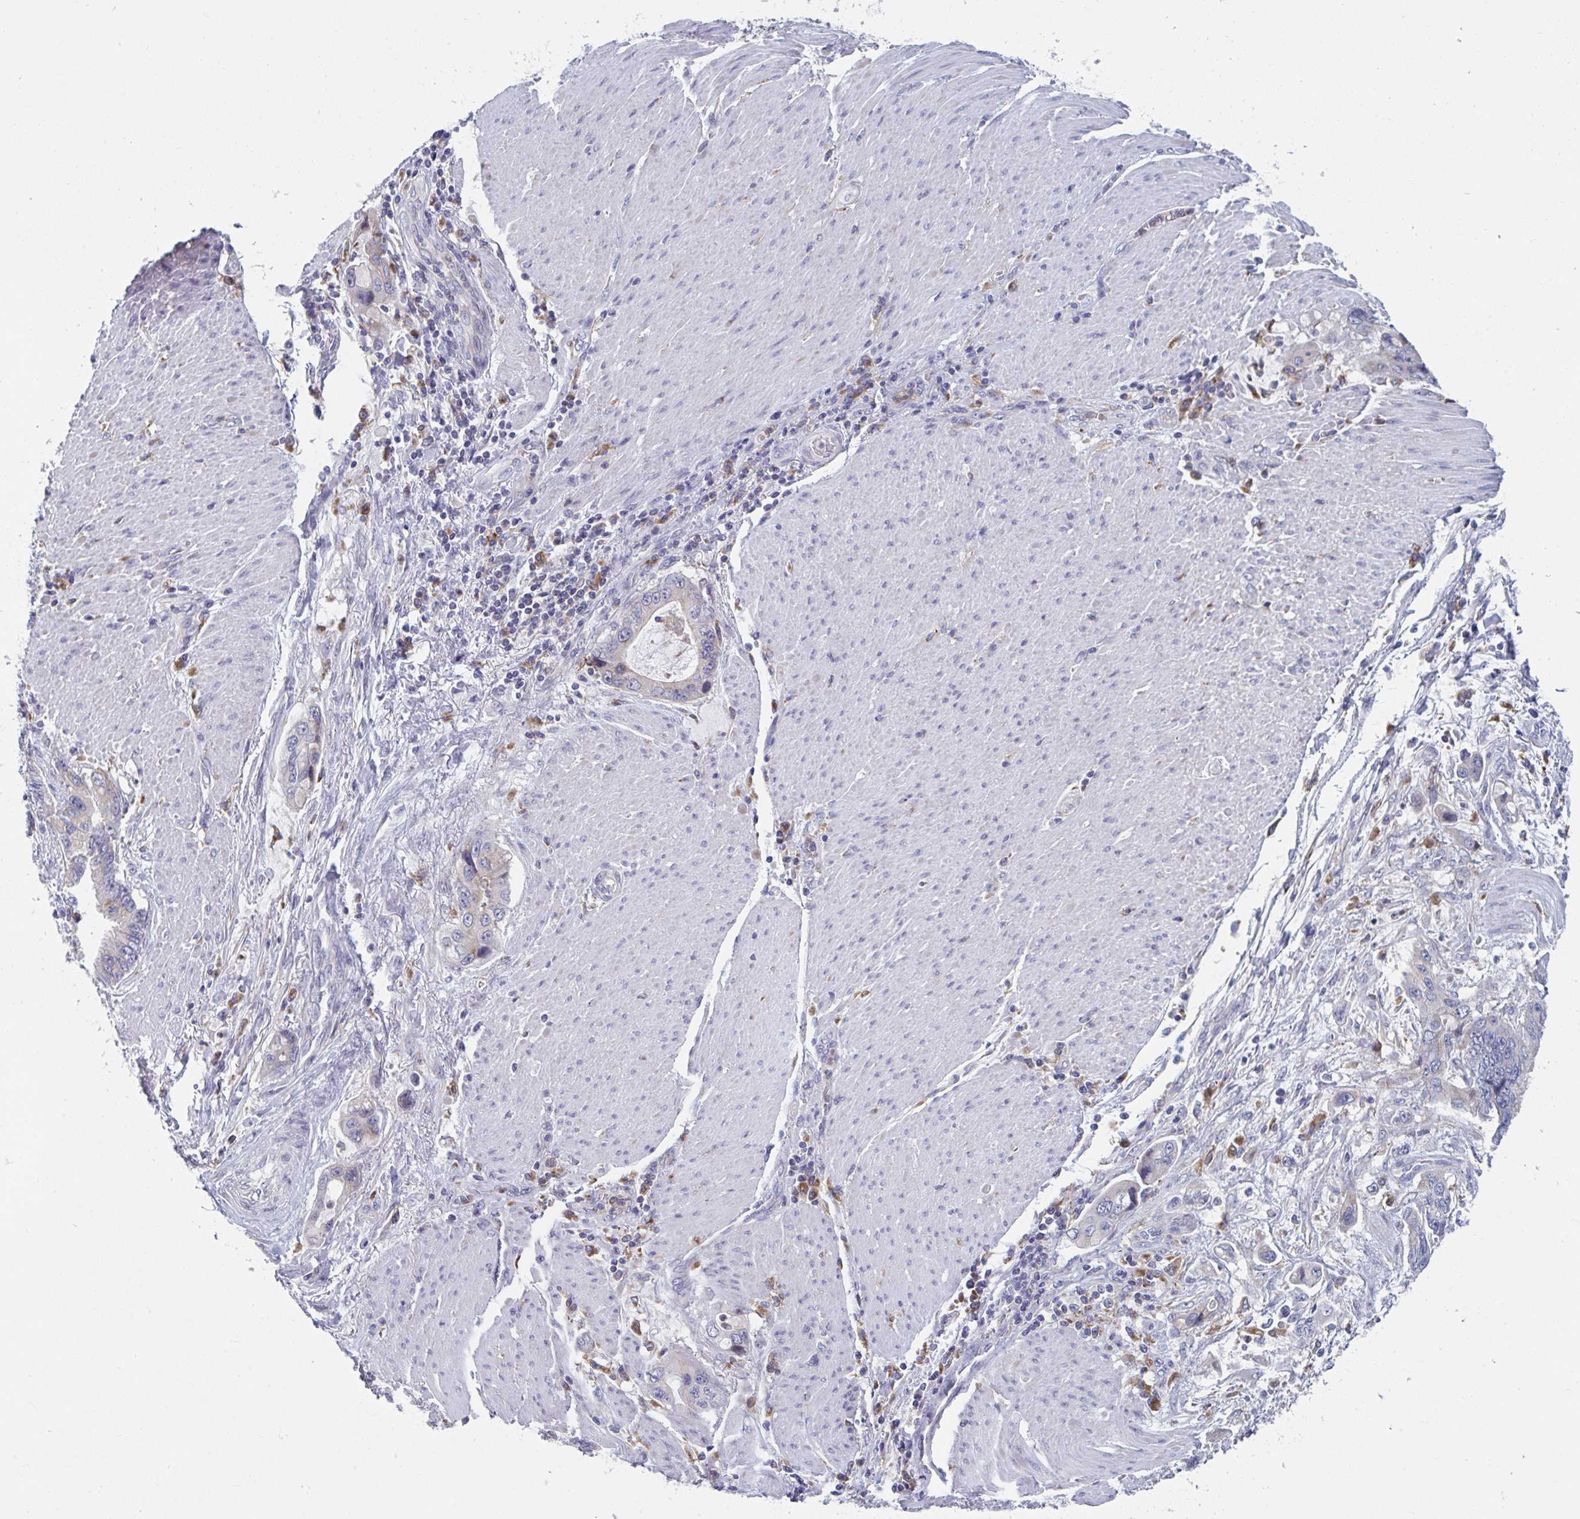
{"staining": {"intensity": "weak", "quantity": "<25%", "location": "cytoplasmic/membranous"}, "tissue": "stomach cancer", "cell_type": "Tumor cells", "image_type": "cancer", "snomed": [{"axis": "morphology", "description": "Adenocarcinoma, NOS"}, {"axis": "topography", "description": "Pancreas"}, {"axis": "topography", "description": "Stomach, upper"}], "caption": "A photomicrograph of stomach cancer stained for a protein exhibits no brown staining in tumor cells. (DAB immunohistochemistry with hematoxylin counter stain).", "gene": "NIPSNAP1", "patient": {"sex": "male", "age": 77}}